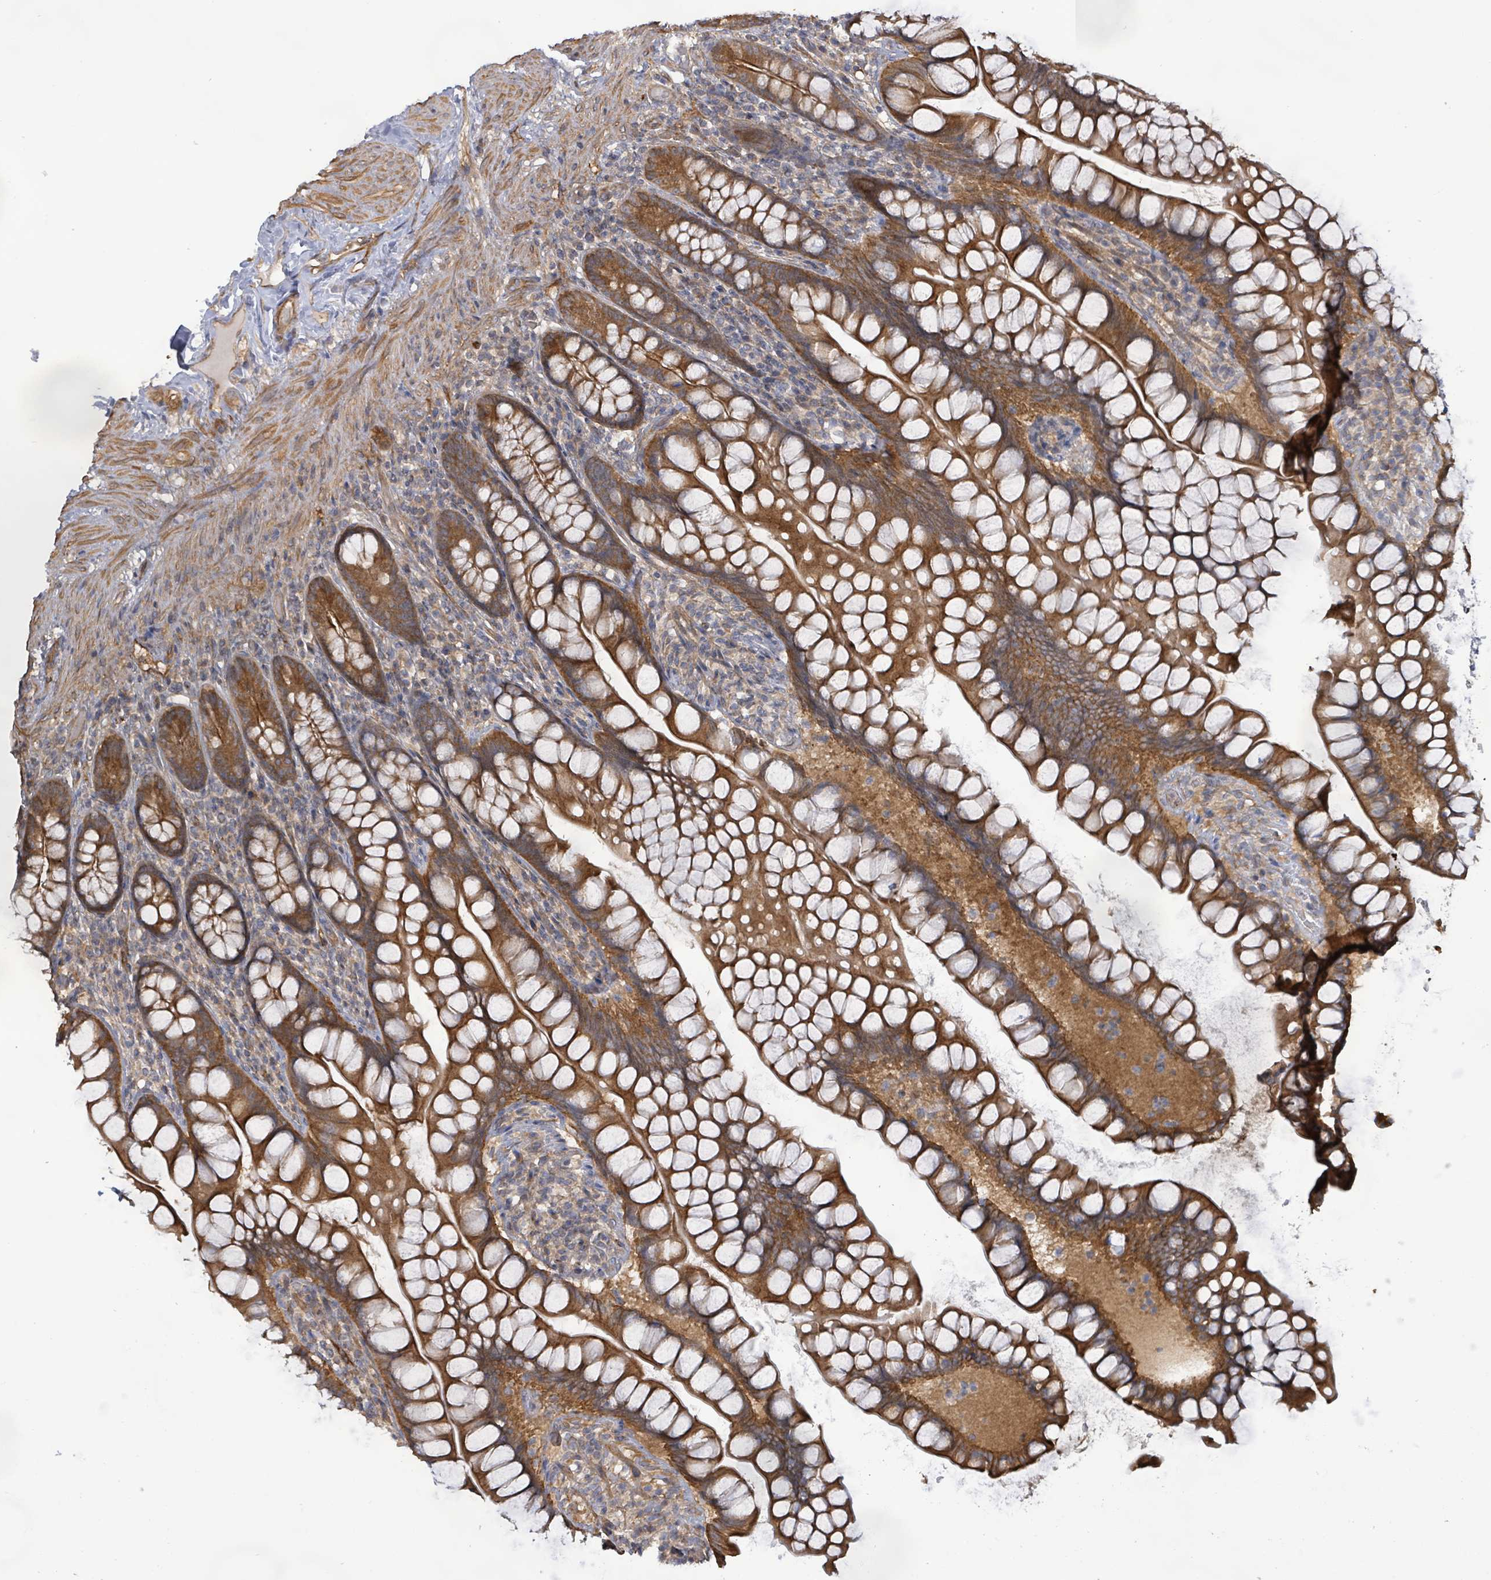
{"staining": {"intensity": "strong", "quantity": ">75%", "location": "cytoplasmic/membranous"}, "tissue": "small intestine", "cell_type": "Glandular cells", "image_type": "normal", "snomed": [{"axis": "morphology", "description": "Normal tissue, NOS"}, {"axis": "topography", "description": "Small intestine"}], "caption": "Benign small intestine exhibits strong cytoplasmic/membranous positivity in about >75% of glandular cells.", "gene": "KBTBD11", "patient": {"sex": "male", "age": 70}}